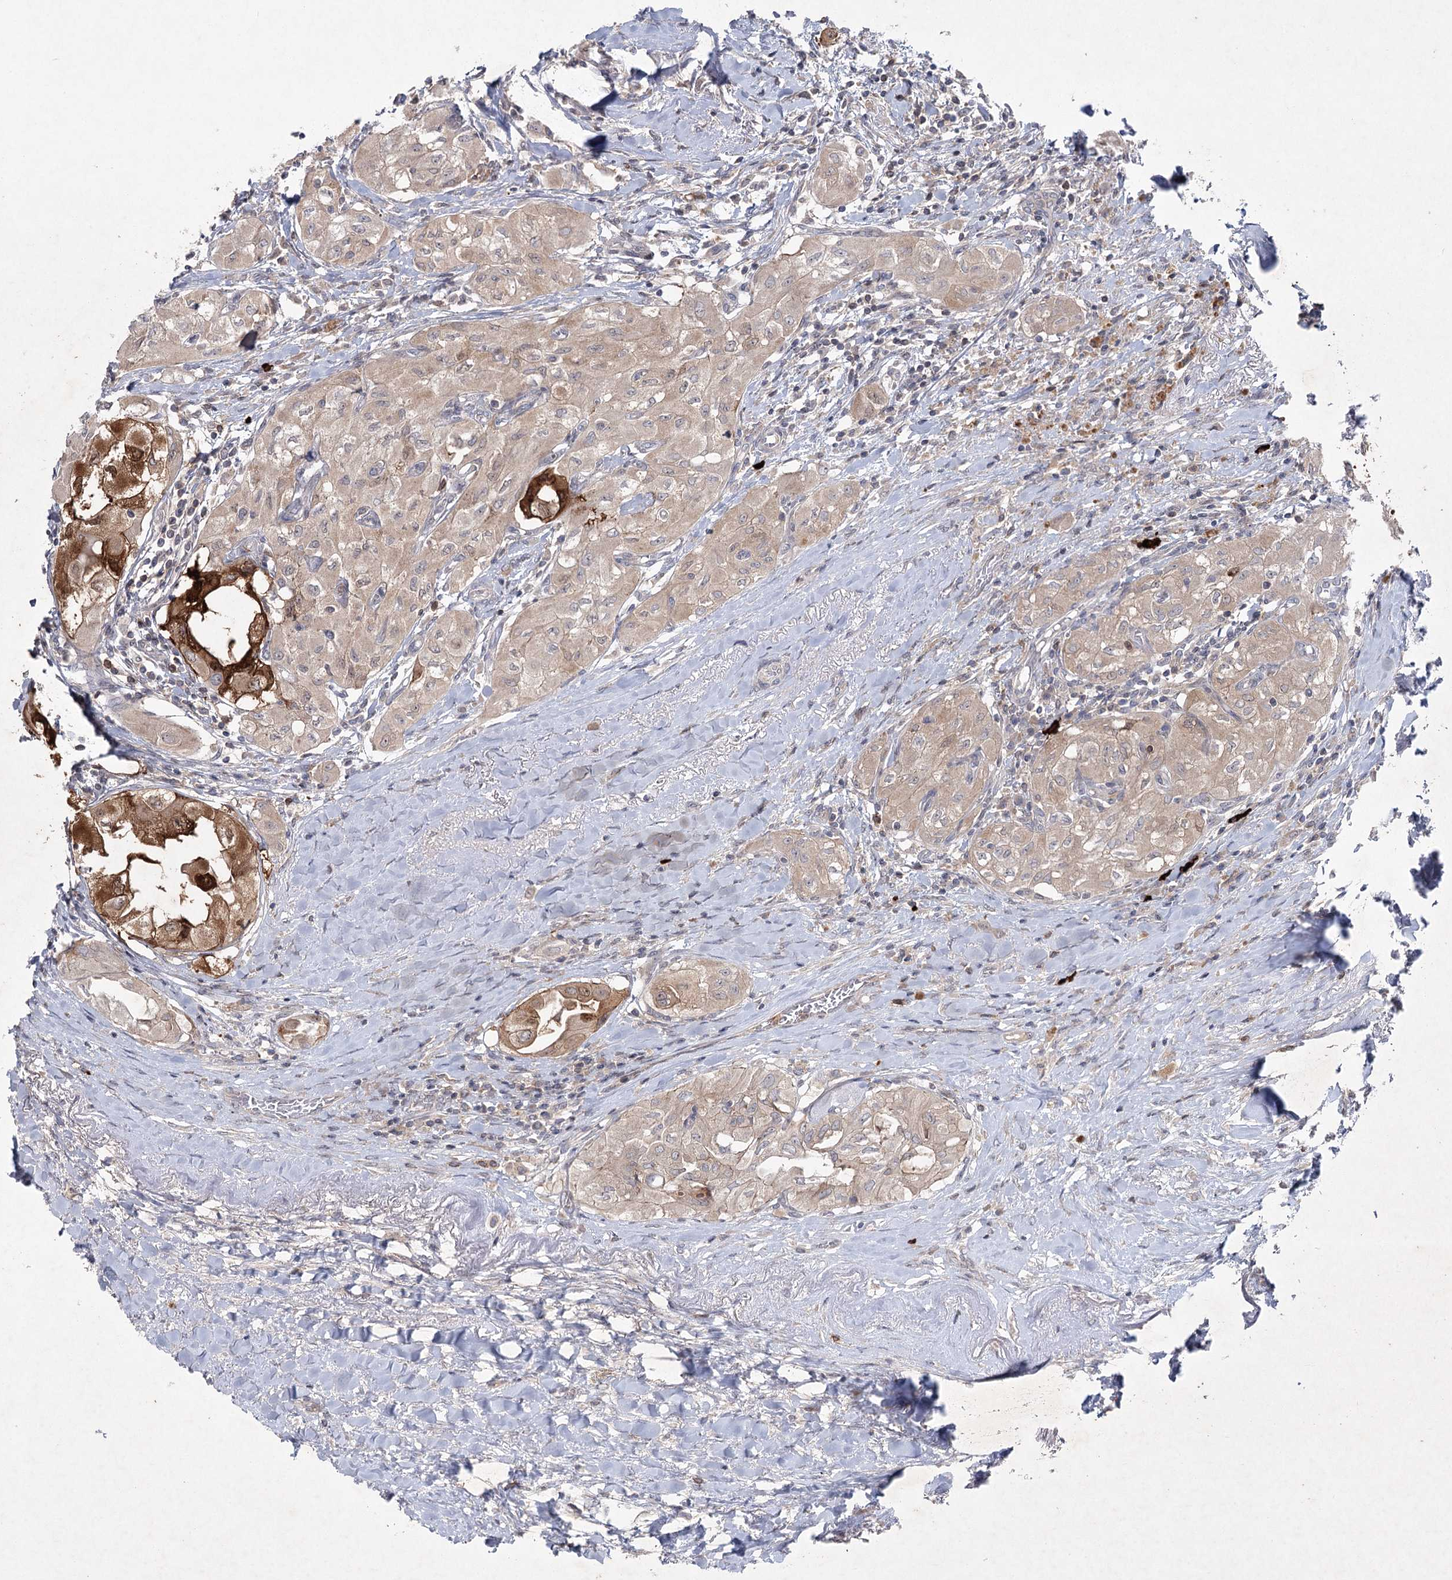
{"staining": {"intensity": "strong", "quantity": "25%-75%", "location": "cytoplasmic/membranous"}, "tissue": "thyroid cancer", "cell_type": "Tumor cells", "image_type": "cancer", "snomed": [{"axis": "morphology", "description": "Papillary adenocarcinoma, NOS"}, {"axis": "topography", "description": "Thyroid gland"}], "caption": "Thyroid cancer (papillary adenocarcinoma) stained for a protein reveals strong cytoplasmic/membranous positivity in tumor cells.", "gene": "MAP3K13", "patient": {"sex": "female", "age": 59}}